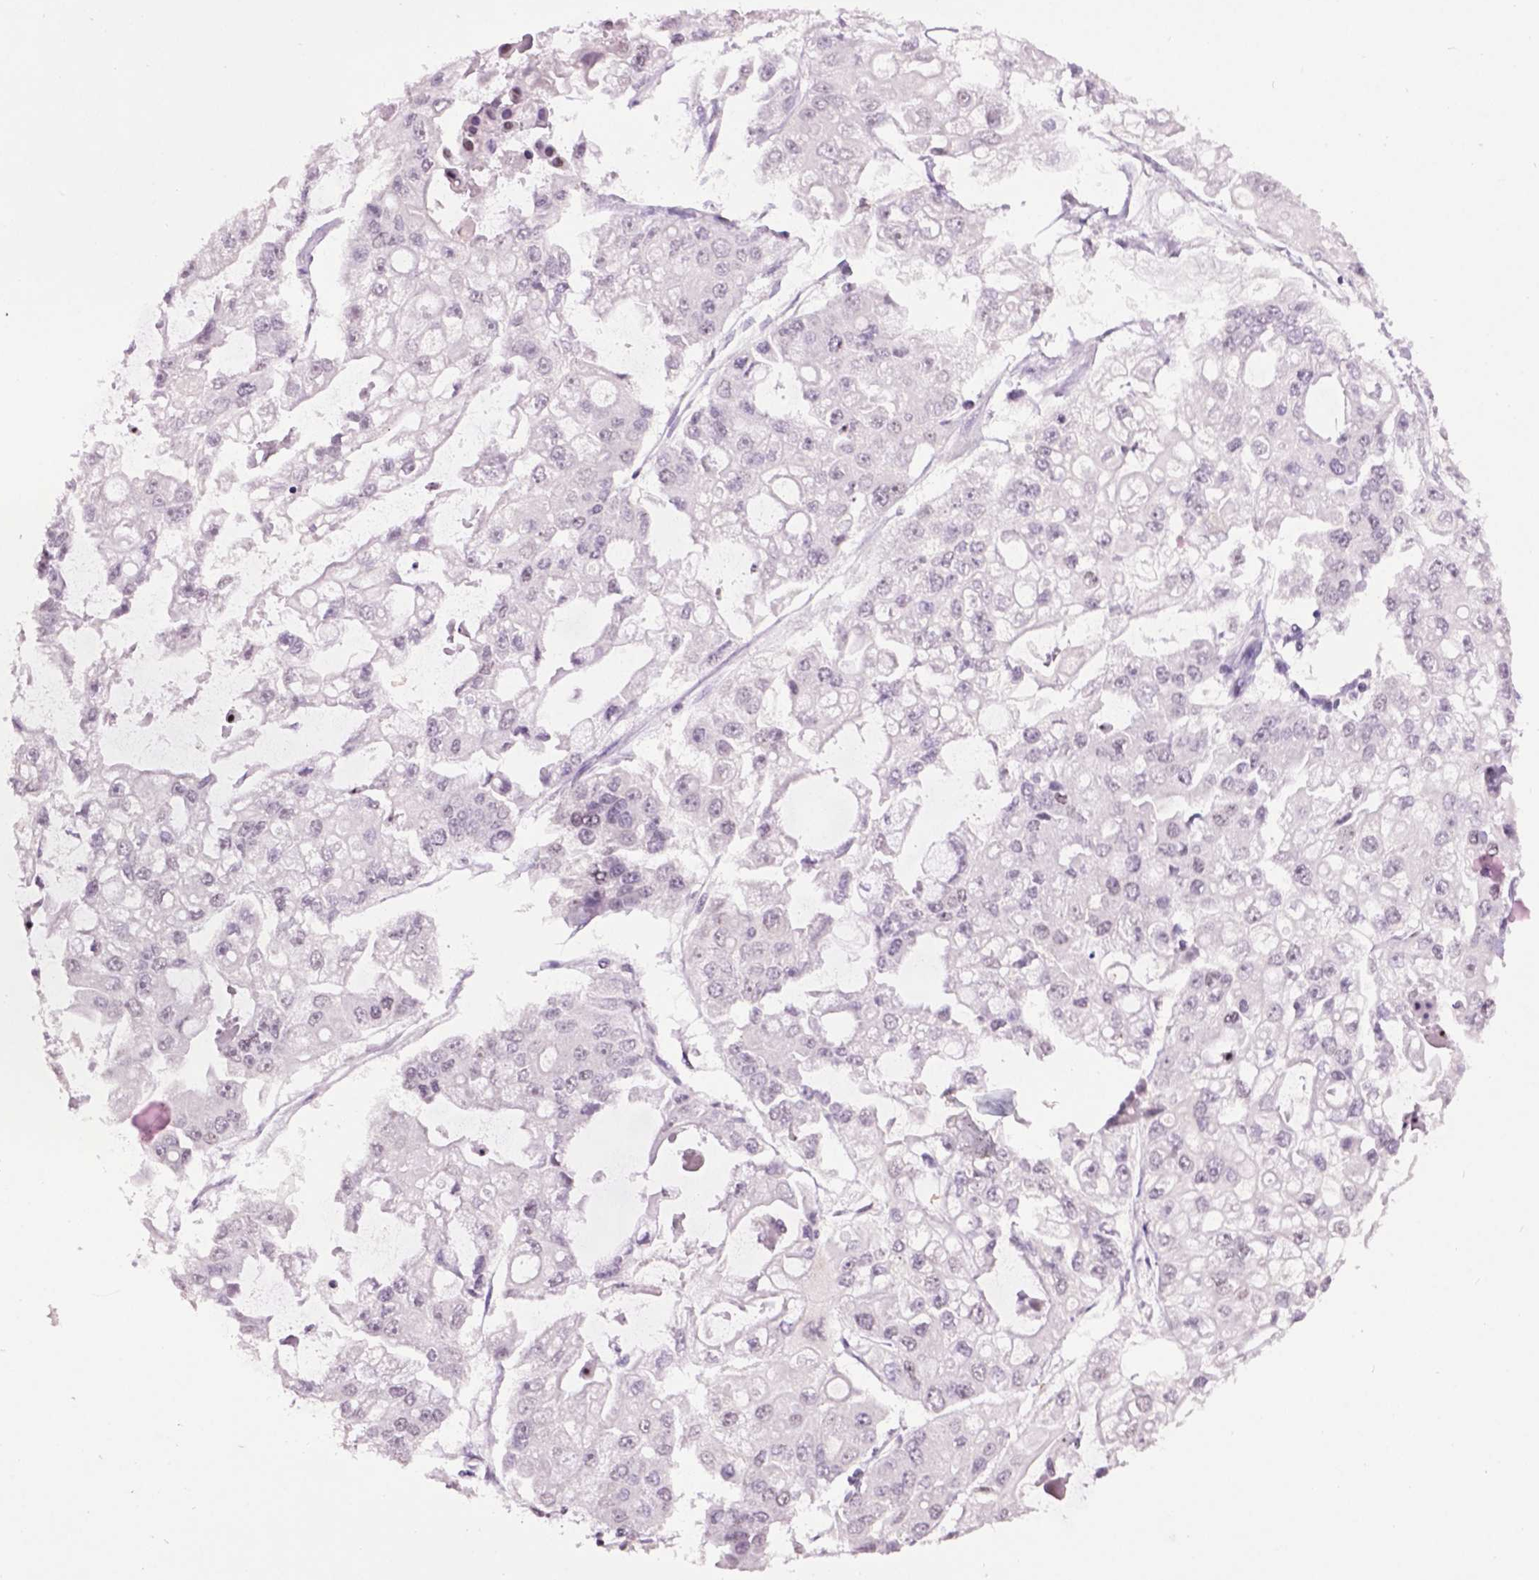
{"staining": {"intensity": "negative", "quantity": "none", "location": "none"}, "tissue": "ovarian cancer", "cell_type": "Tumor cells", "image_type": "cancer", "snomed": [{"axis": "morphology", "description": "Cystadenocarcinoma, serous, NOS"}, {"axis": "topography", "description": "Ovary"}], "caption": "This is a histopathology image of immunohistochemistry (IHC) staining of ovarian serous cystadenocarcinoma, which shows no positivity in tumor cells.", "gene": "TH", "patient": {"sex": "female", "age": 56}}